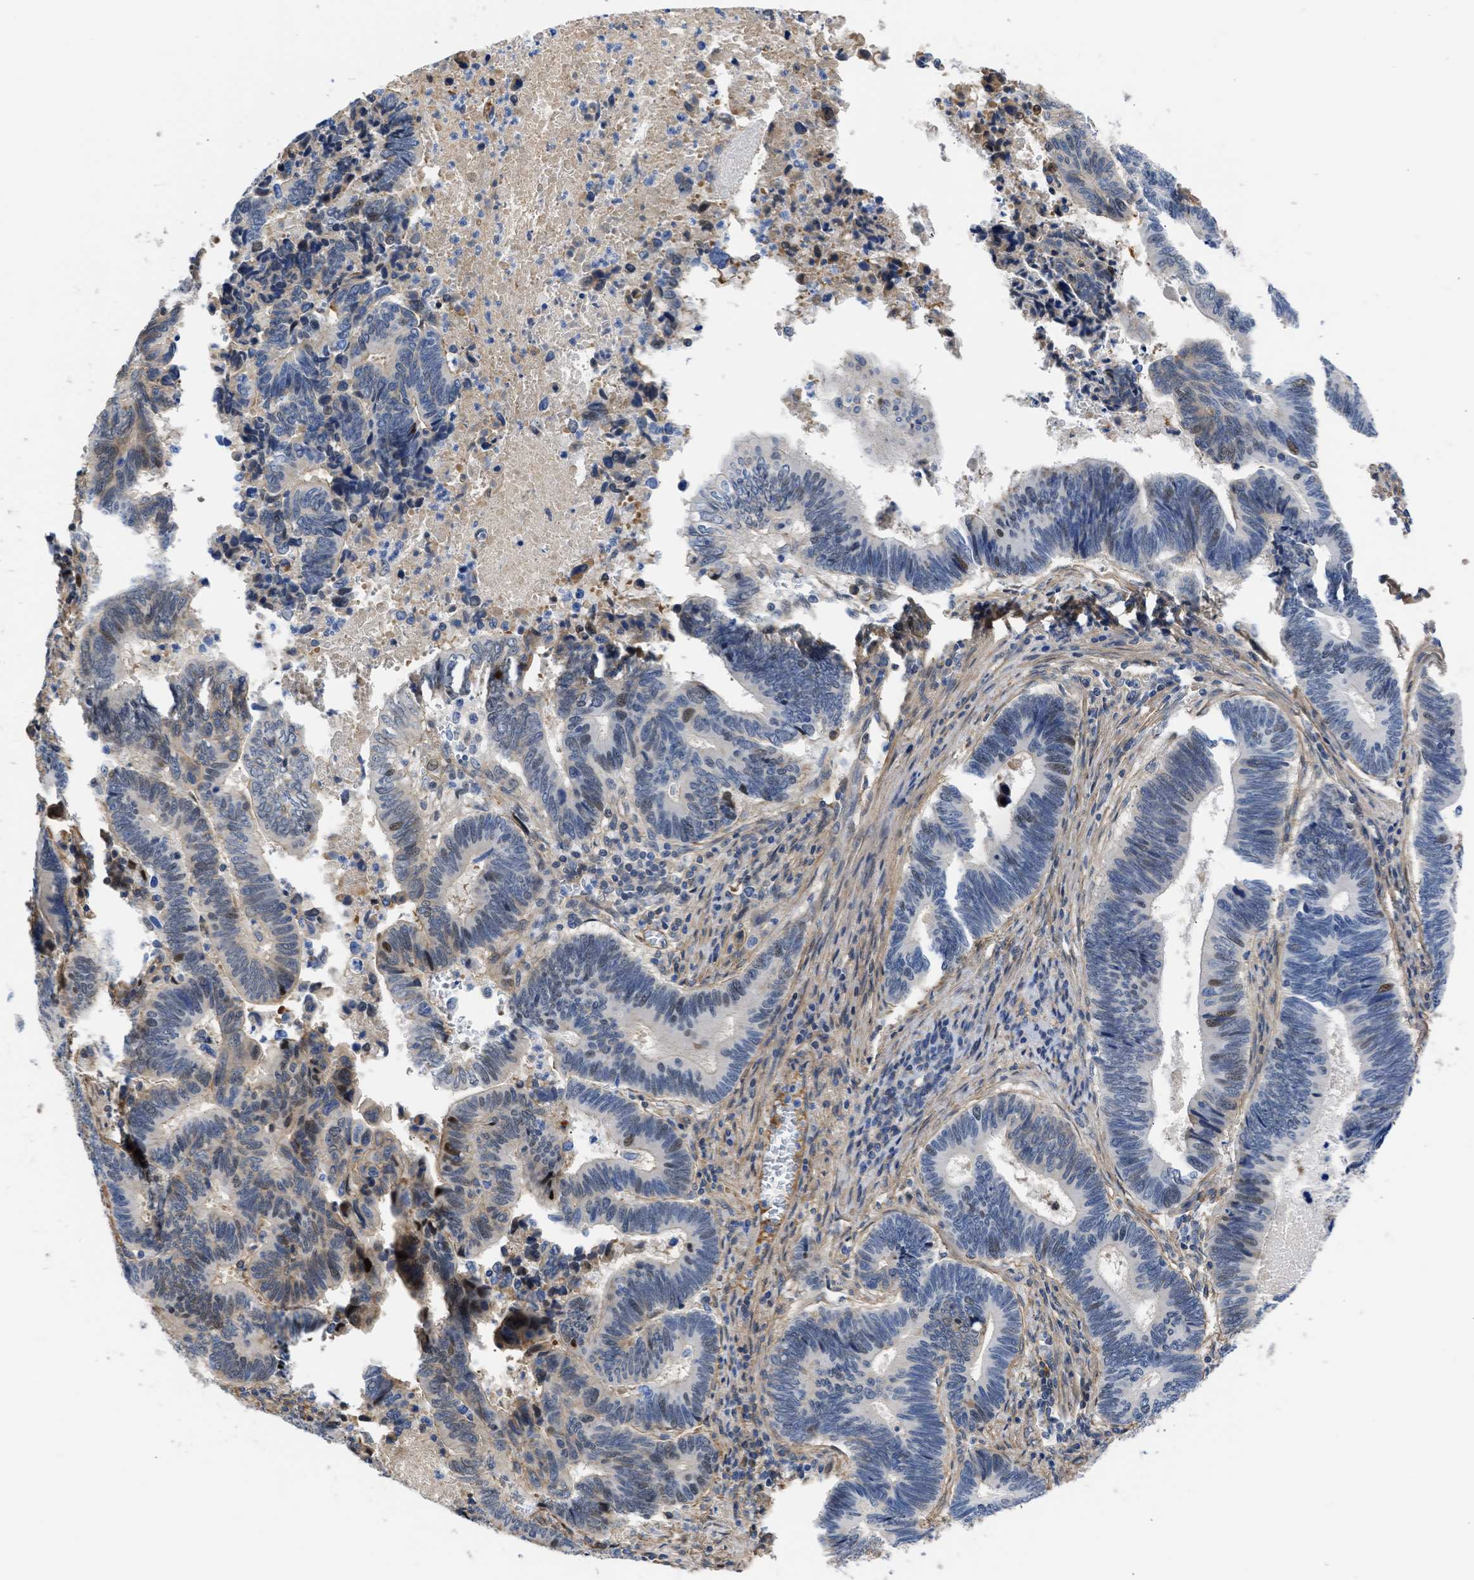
{"staining": {"intensity": "moderate", "quantity": "25%-75%", "location": "nuclear"}, "tissue": "pancreatic cancer", "cell_type": "Tumor cells", "image_type": "cancer", "snomed": [{"axis": "morphology", "description": "Adenocarcinoma, NOS"}, {"axis": "topography", "description": "Pancreas"}], "caption": "The immunohistochemical stain highlights moderate nuclear expression in tumor cells of pancreatic adenocarcinoma tissue. The staining is performed using DAB (3,3'-diaminobenzidine) brown chromogen to label protein expression. The nuclei are counter-stained blue using hematoxylin.", "gene": "MAS1L", "patient": {"sex": "female", "age": 70}}